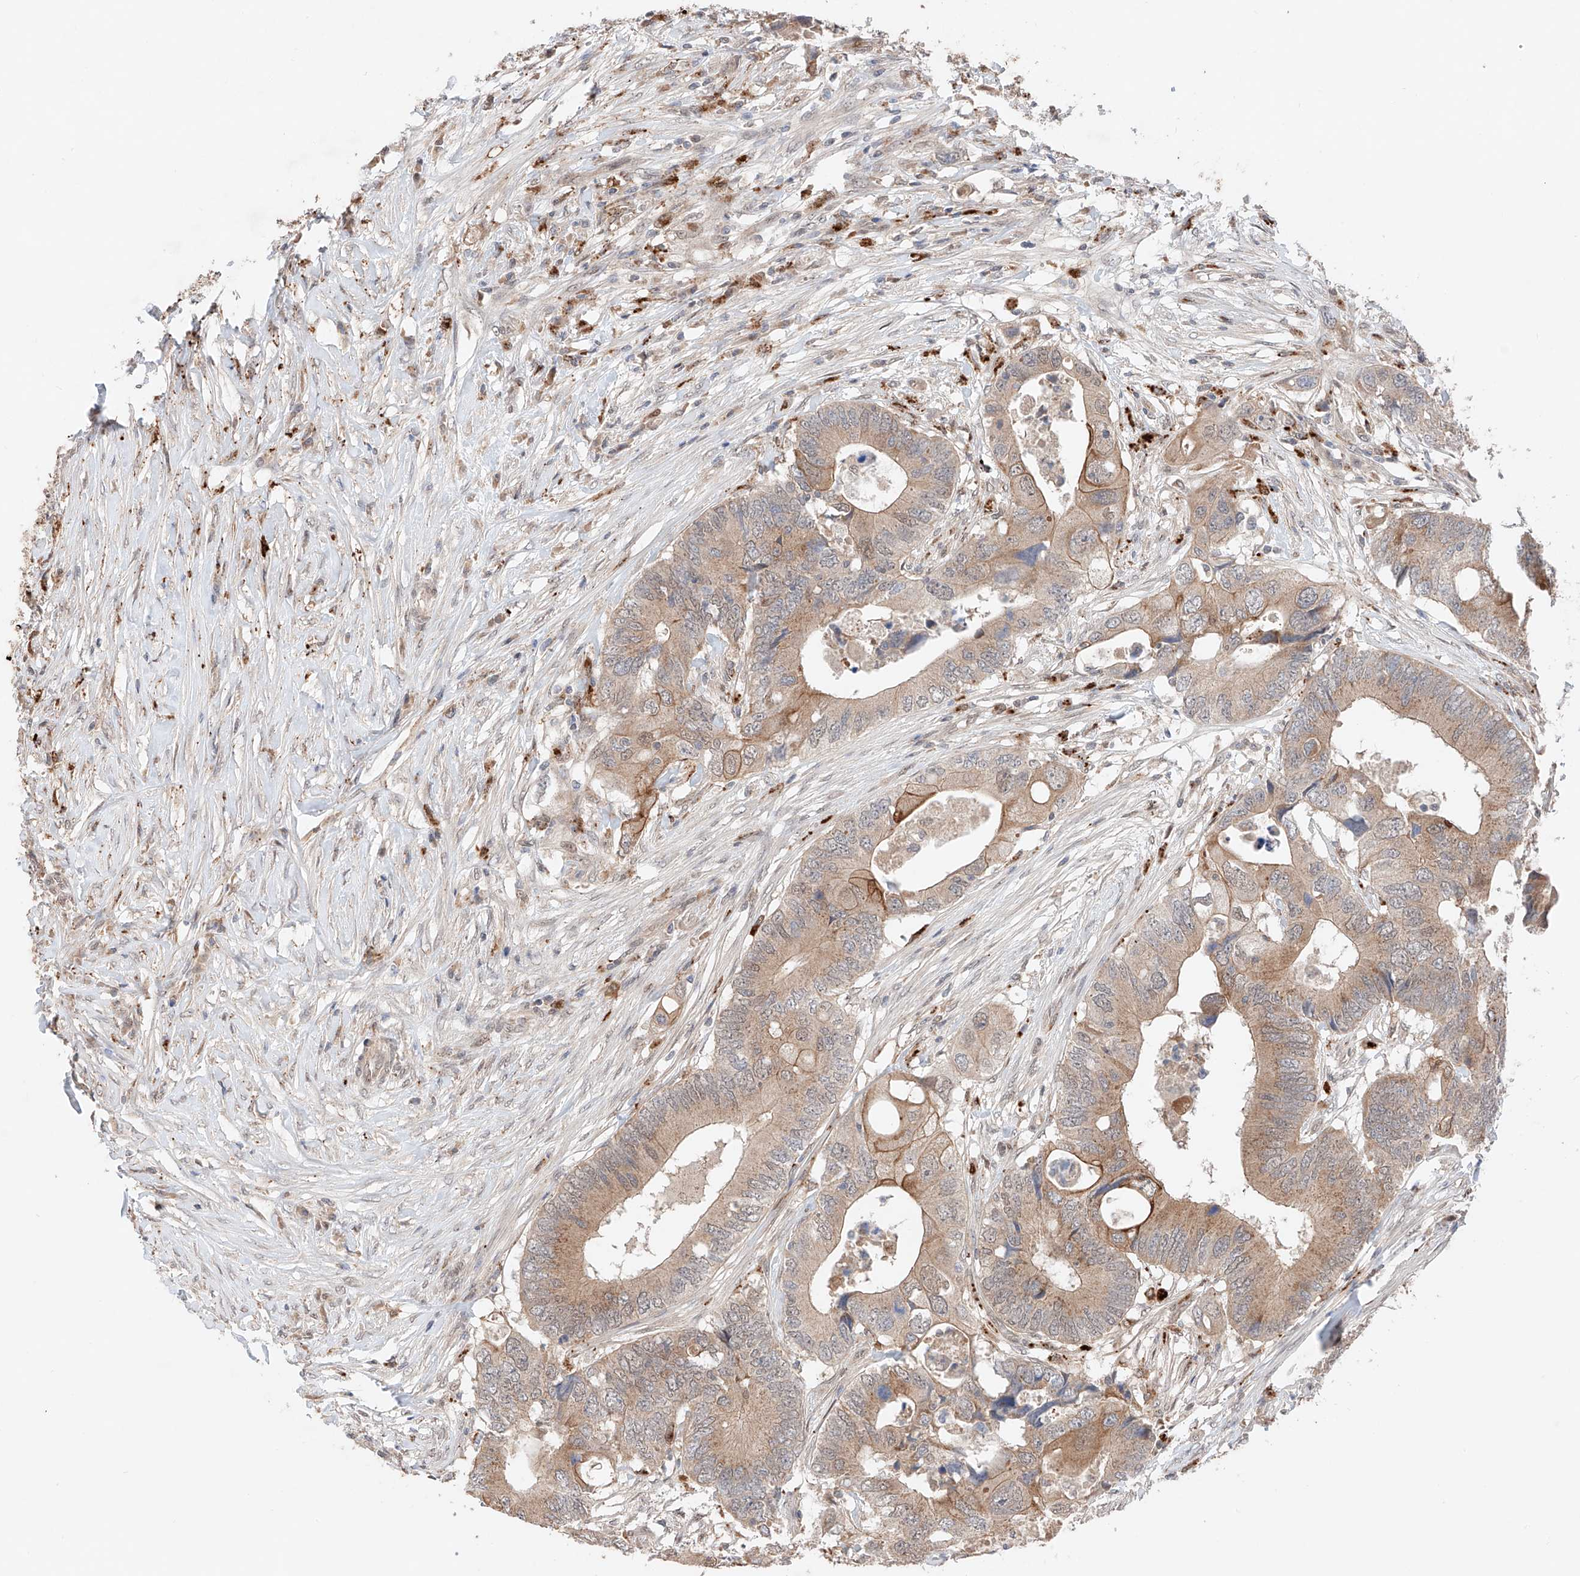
{"staining": {"intensity": "moderate", "quantity": ">75%", "location": "cytoplasmic/membranous"}, "tissue": "colorectal cancer", "cell_type": "Tumor cells", "image_type": "cancer", "snomed": [{"axis": "morphology", "description": "Adenocarcinoma, NOS"}, {"axis": "topography", "description": "Colon"}], "caption": "A medium amount of moderate cytoplasmic/membranous positivity is appreciated in about >75% of tumor cells in colorectal cancer tissue.", "gene": "GCNT1", "patient": {"sex": "male", "age": 71}}